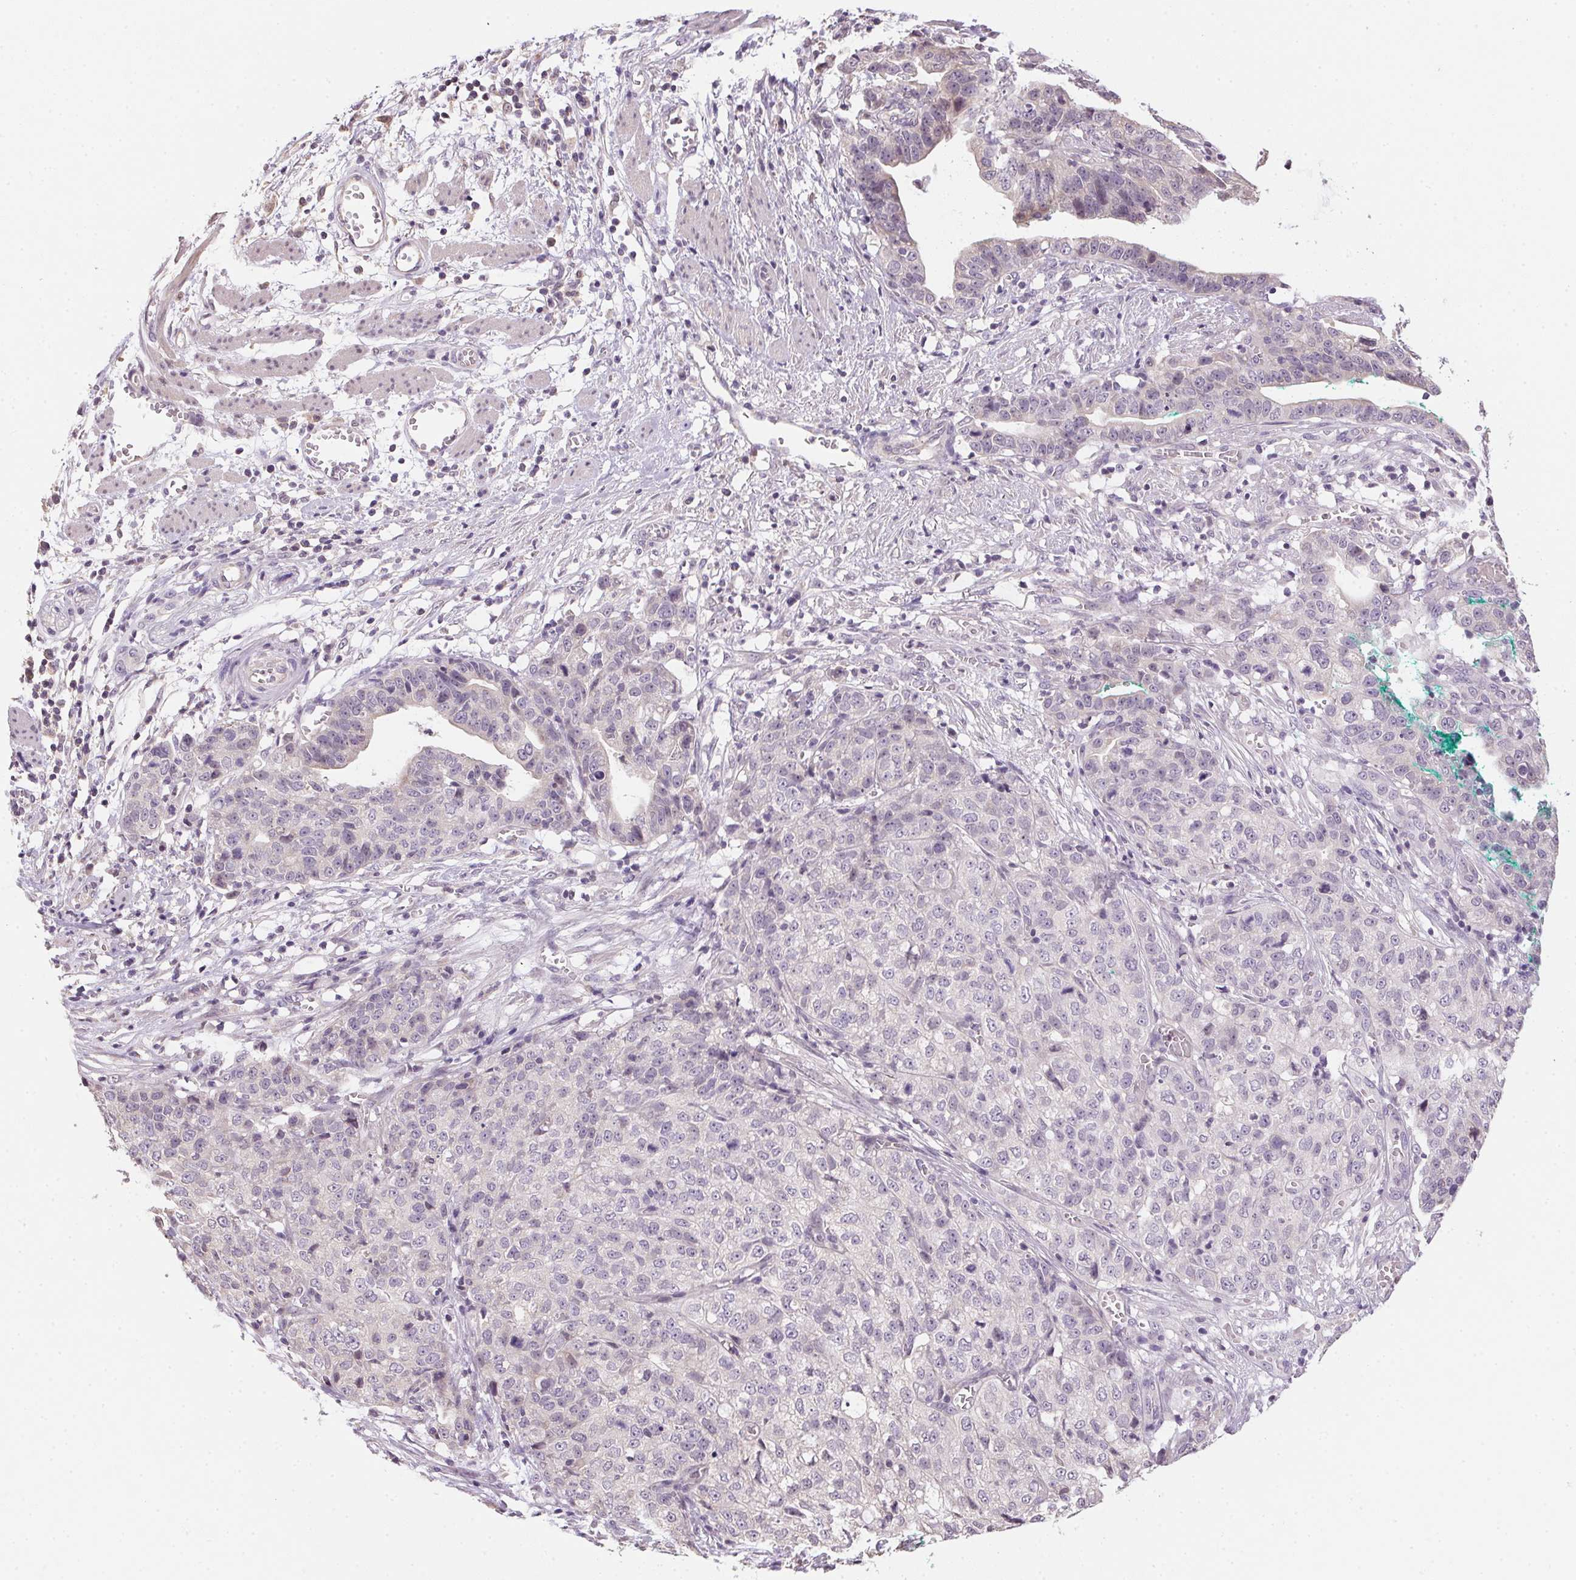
{"staining": {"intensity": "negative", "quantity": "none", "location": "none"}, "tissue": "stomach cancer", "cell_type": "Tumor cells", "image_type": "cancer", "snomed": [{"axis": "morphology", "description": "Adenocarcinoma, NOS"}, {"axis": "topography", "description": "Stomach, upper"}], "caption": "High power microscopy histopathology image of an immunohistochemistry (IHC) image of adenocarcinoma (stomach), revealing no significant staining in tumor cells.", "gene": "ALDH8A1", "patient": {"sex": "female", "age": 67}}